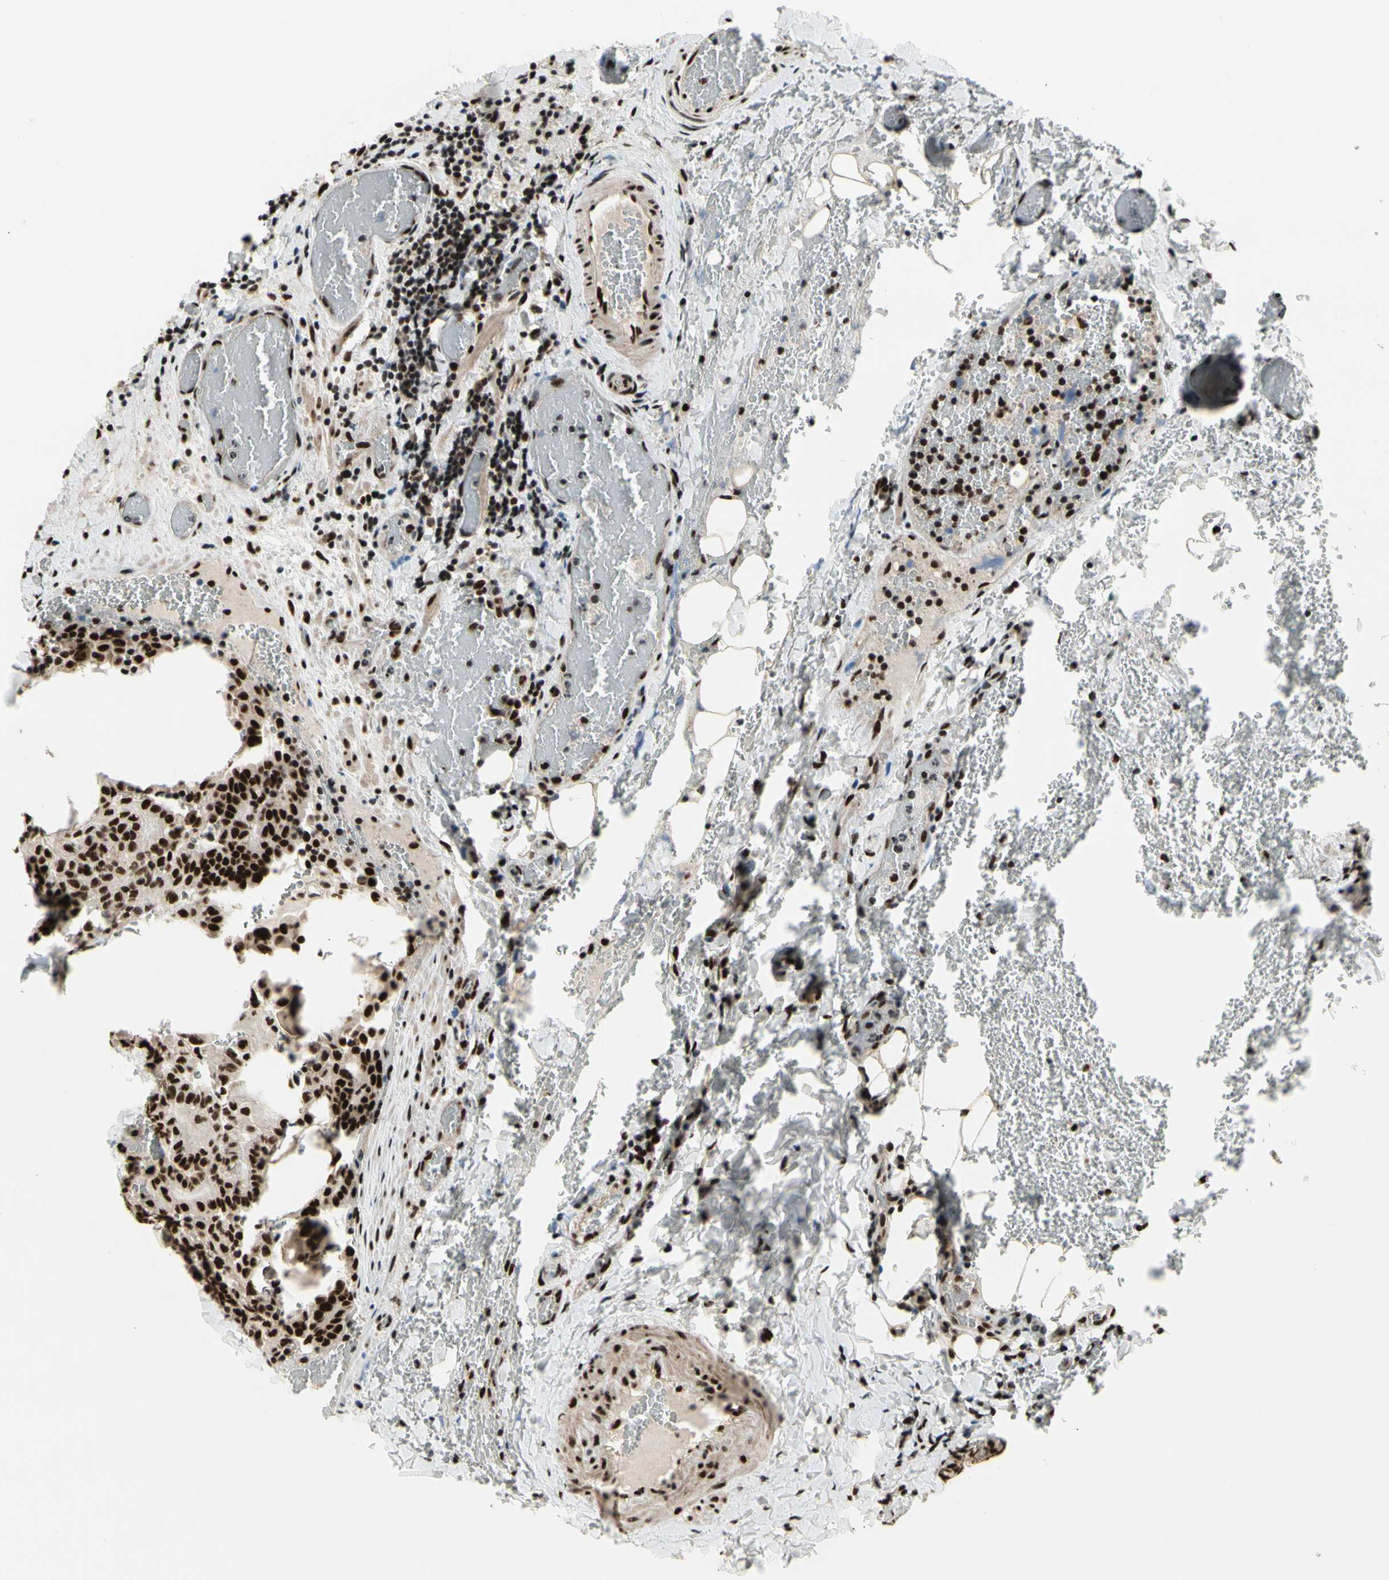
{"staining": {"intensity": "strong", "quantity": ">75%", "location": "nuclear"}, "tissue": "thyroid cancer", "cell_type": "Tumor cells", "image_type": "cancer", "snomed": [{"axis": "morphology", "description": "Normal tissue, NOS"}, {"axis": "morphology", "description": "Papillary adenocarcinoma, NOS"}, {"axis": "topography", "description": "Thyroid gland"}], "caption": "Brown immunohistochemical staining in human thyroid papillary adenocarcinoma exhibits strong nuclear staining in approximately >75% of tumor cells.", "gene": "SRSF11", "patient": {"sex": "female", "age": 30}}